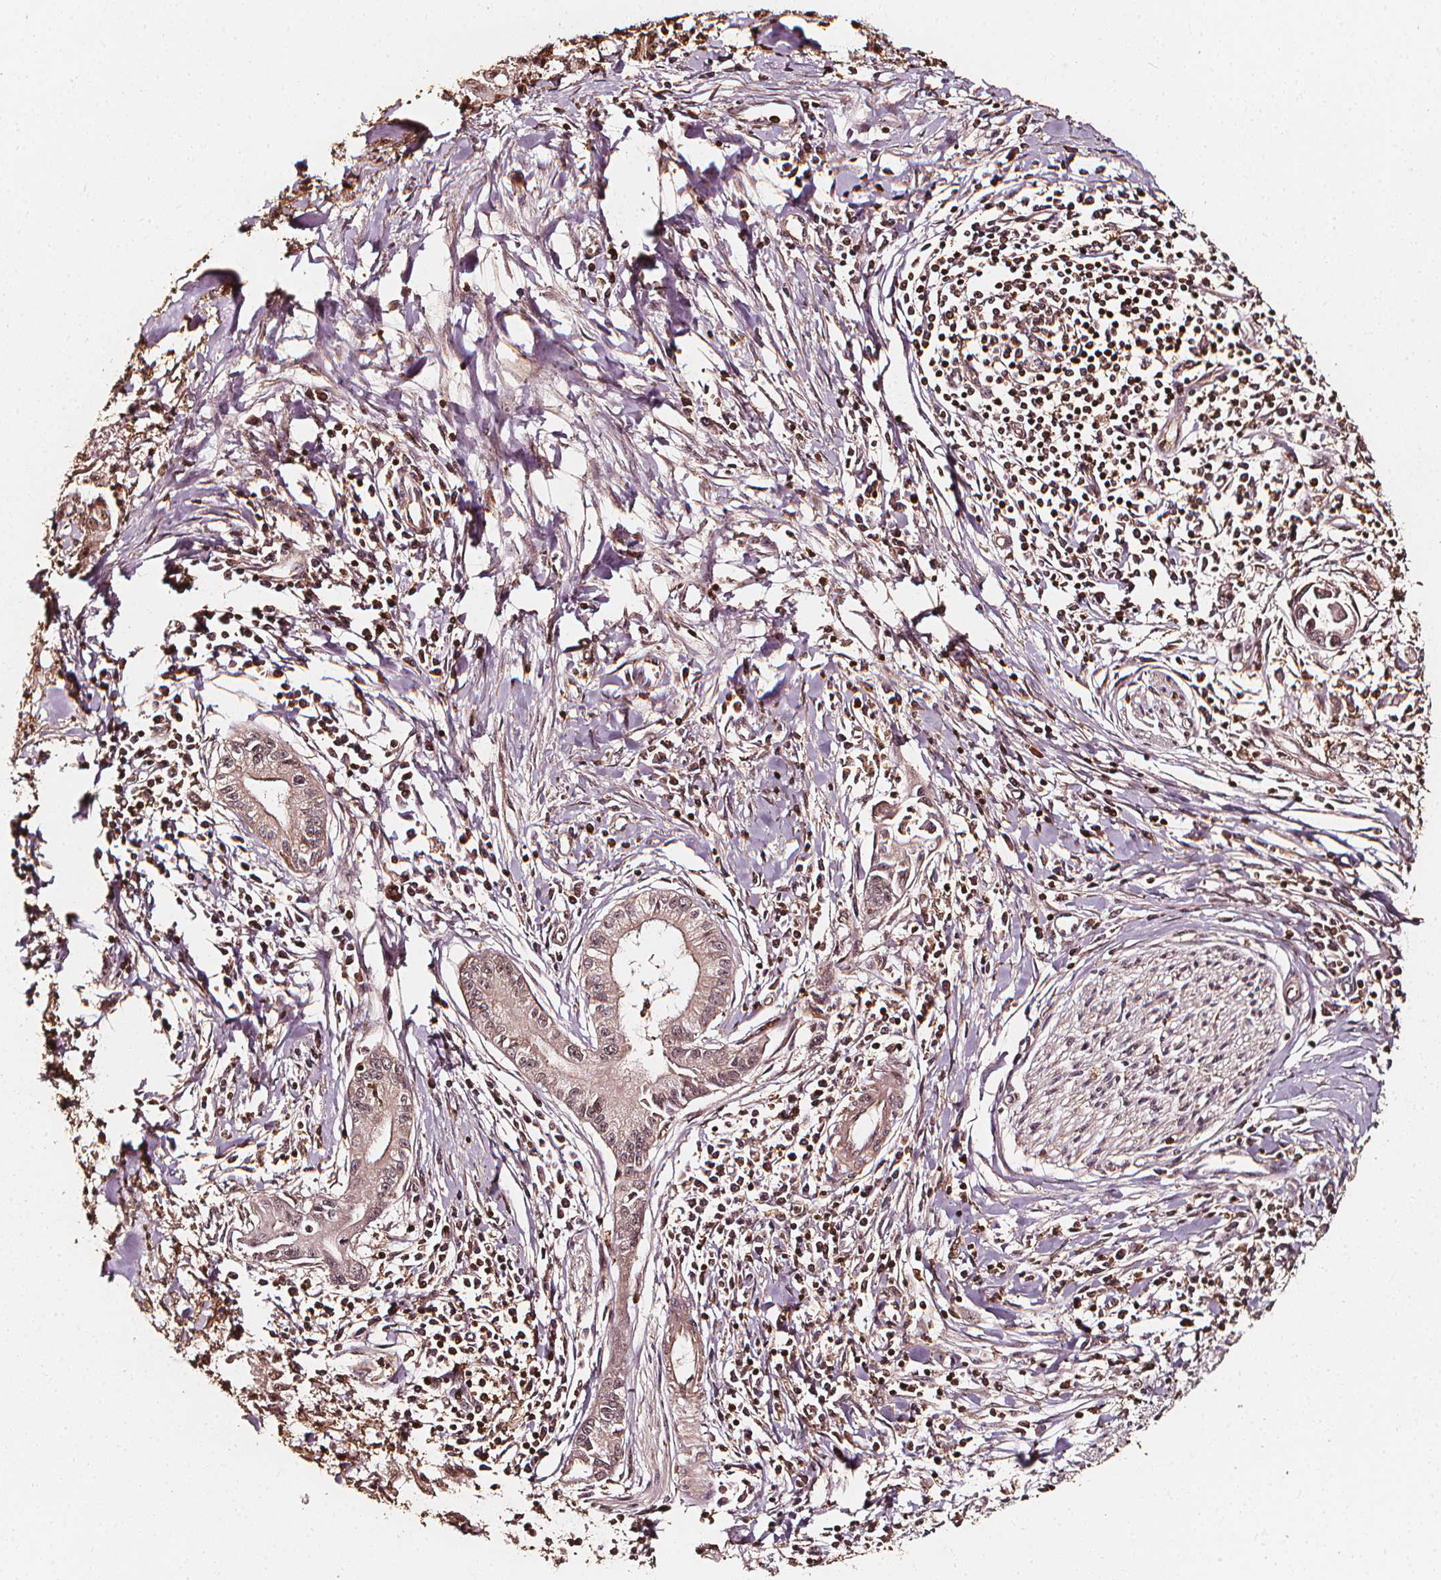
{"staining": {"intensity": "weak", "quantity": "25%-75%", "location": "cytoplasmic/membranous,nuclear"}, "tissue": "pancreatic cancer", "cell_type": "Tumor cells", "image_type": "cancer", "snomed": [{"axis": "morphology", "description": "Adenocarcinoma, NOS"}, {"axis": "topography", "description": "Pancreas"}], "caption": "Protein staining of pancreatic adenocarcinoma tissue demonstrates weak cytoplasmic/membranous and nuclear positivity in approximately 25%-75% of tumor cells.", "gene": "EXOSC9", "patient": {"sex": "male", "age": 72}}